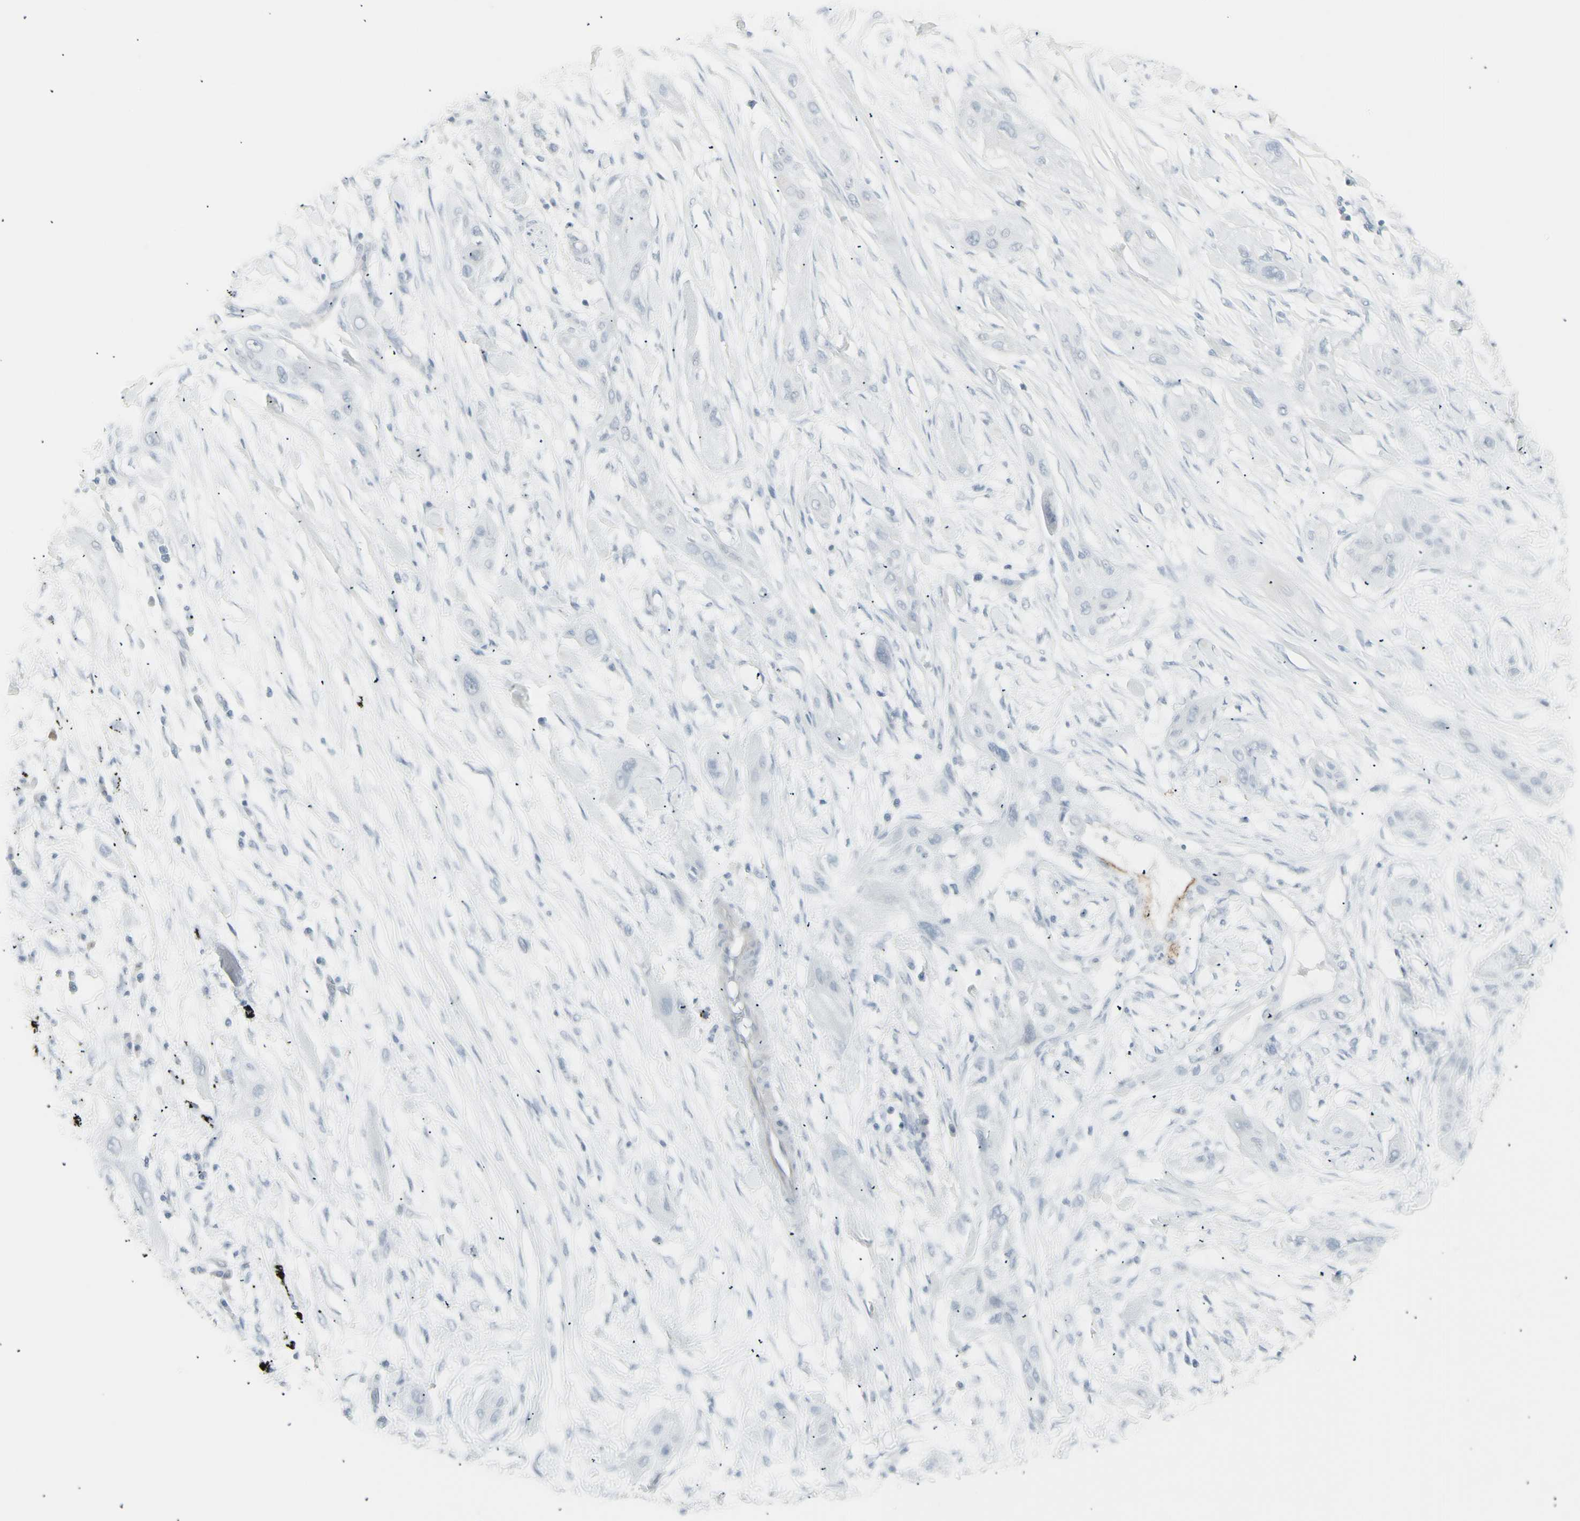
{"staining": {"intensity": "negative", "quantity": "none", "location": "none"}, "tissue": "lung cancer", "cell_type": "Tumor cells", "image_type": "cancer", "snomed": [{"axis": "morphology", "description": "Squamous cell carcinoma, NOS"}, {"axis": "topography", "description": "Lung"}], "caption": "The immunohistochemistry histopathology image has no significant positivity in tumor cells of lung cancer tissue.", "gene": "YBX2", "patient": {"sex": "female", "age": 47}}